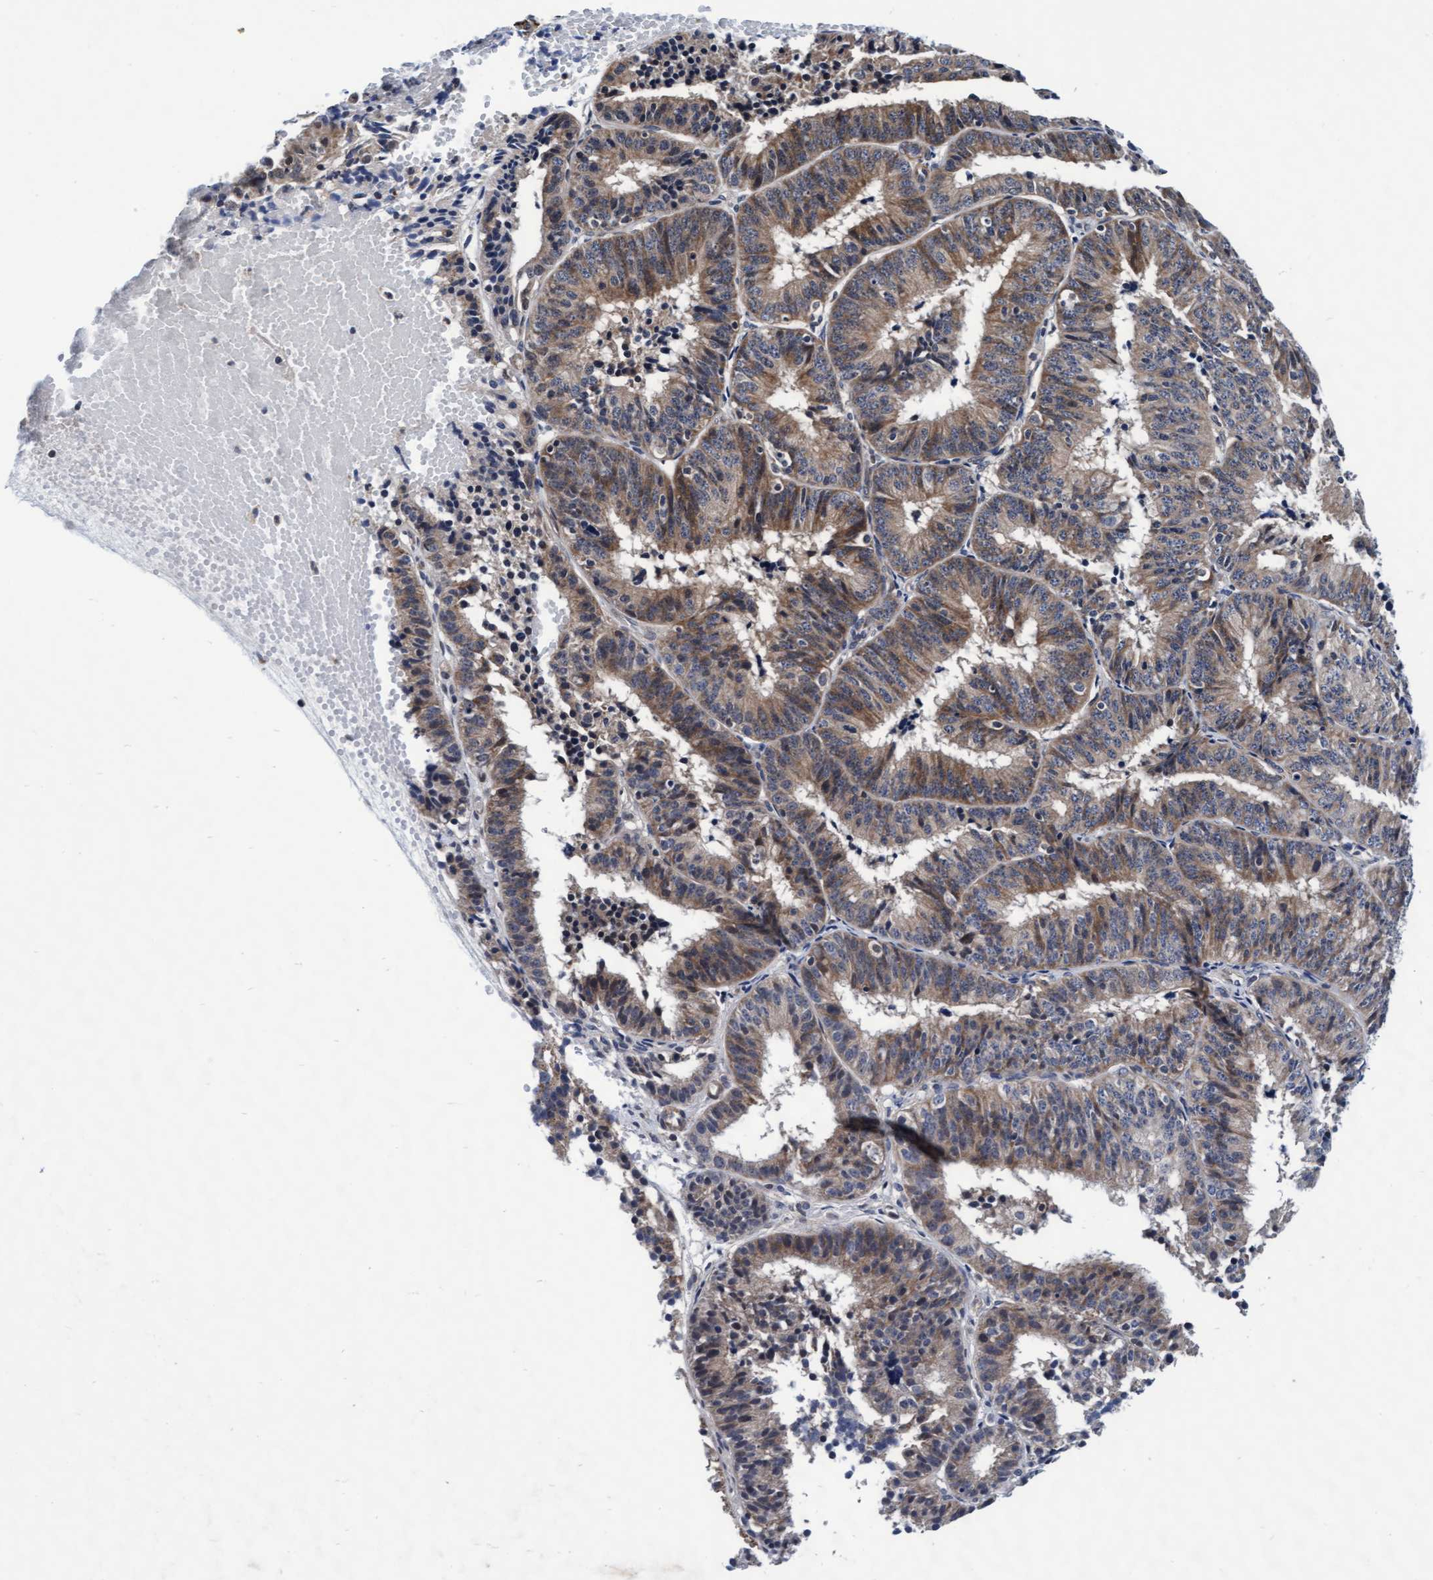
{"staining": {"intensity": "moderate", "quantity": ">75%", "location": "cytoplasmic/membranous"}, "tissue": "endometrial cancer", "cell_type": "Tumor cells", "image_type": "cancer", "snomed": [{"axis": "morphology", "description": "Adenocarcinoma, NOS"}, {"axis": "topography", "description": "Endometrium"}], "caption": "A medium amount of moderate cytoplasmic/membranous staining is seen in approximately >75% of tumor cells in endometrial cancer (adenocarcinoma) tissue.", "gene": "EFCAB13", "patient": {"sex": "female", "age": 51}}